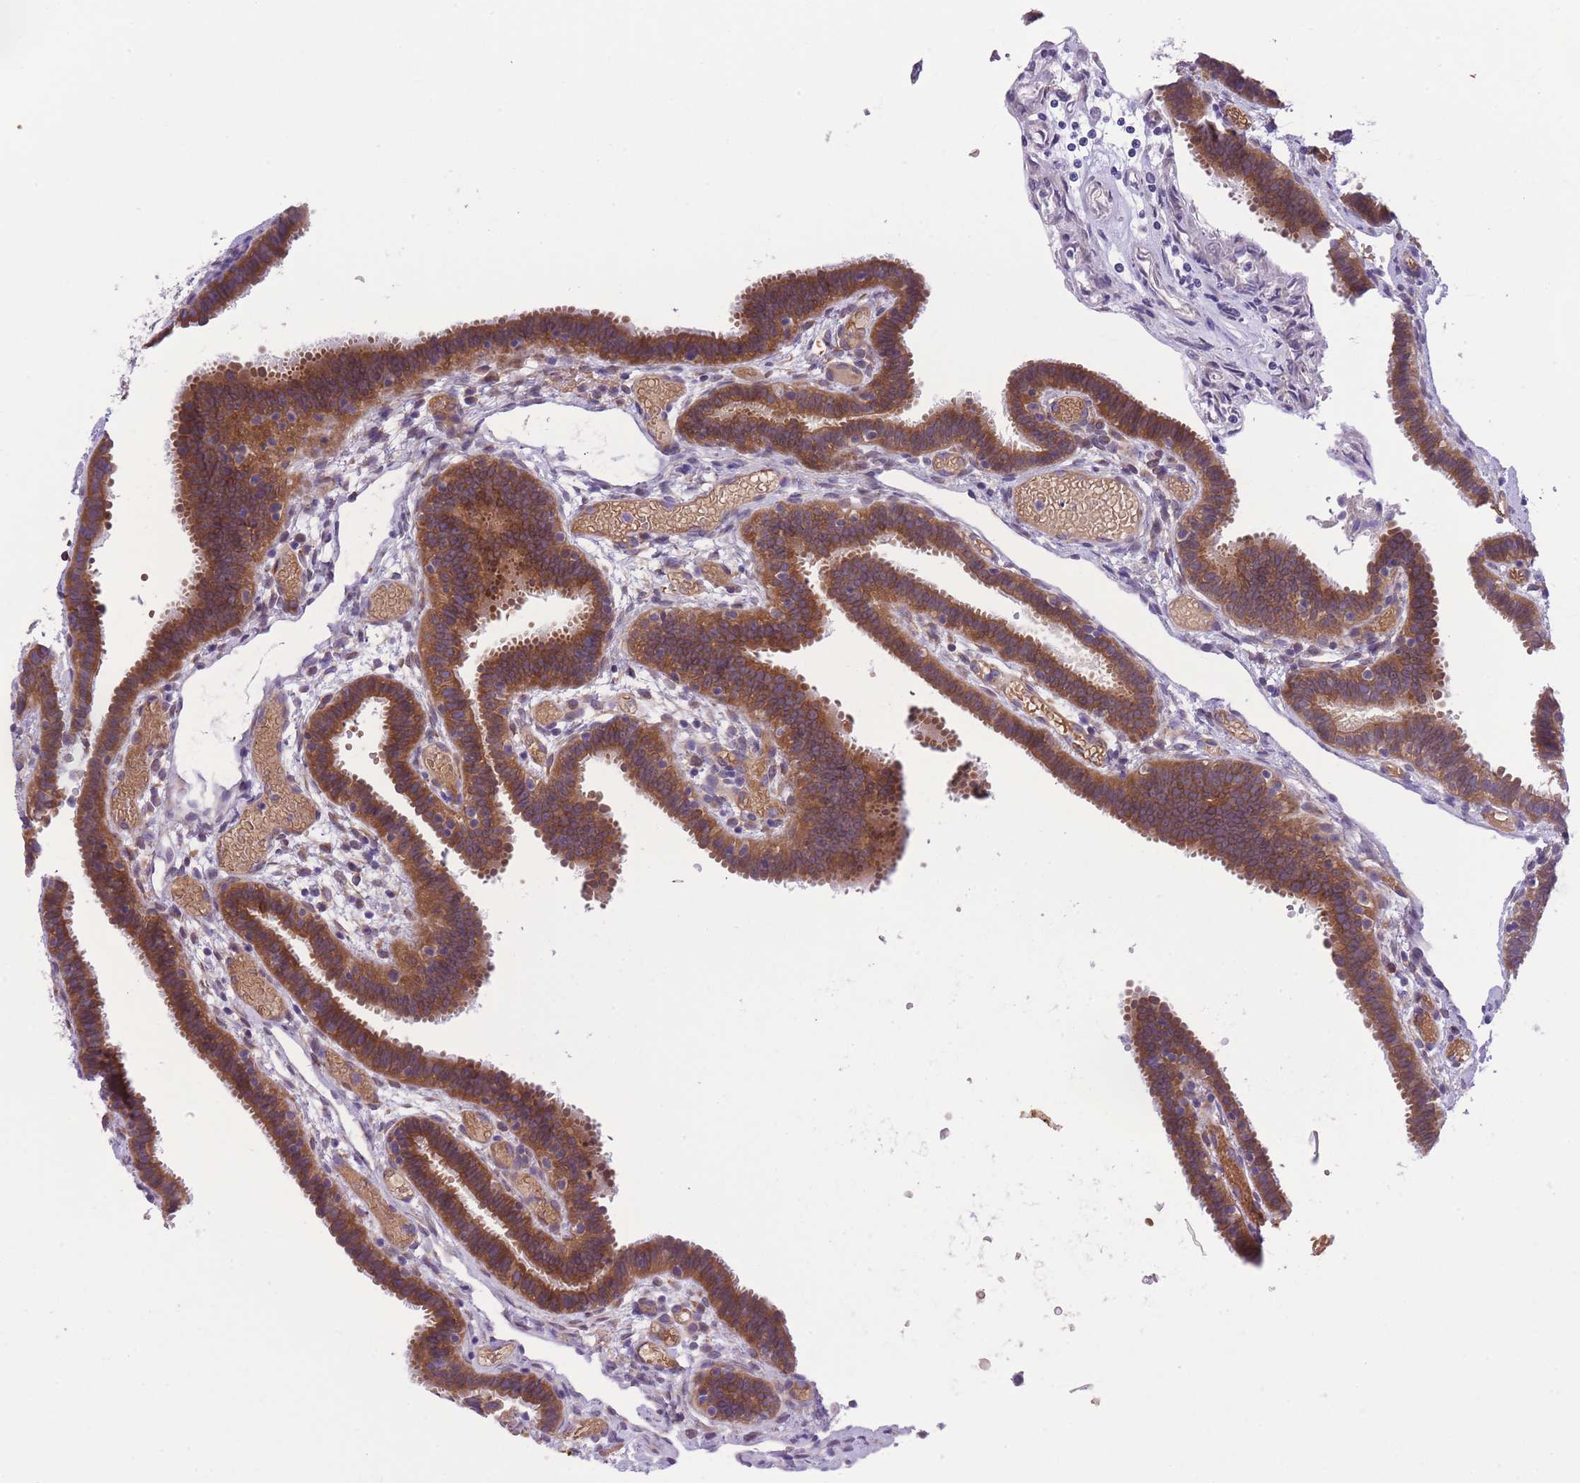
{"staining": {"intensity": "strong", "quantity": ">75%", "location": "cytoplasmic/membranous"}, "tissue": "fallopian tube", "cell_type": "Glandular cells", "image_type": "normal", "snomed": [{"axis": "morphology", "description": "Normal tissue, NOS"}, {"axis": "topography", "description": "Fallopian tube"}], "caption": "The image reveals immunohistochemical staining of unremarkable fallopian tube. There is strong cytoplasmic/membranous staining is appreciated in about >75% of glandular cells.", "gene": "WWOX", "patient": {"sex": "female", "age": 37}}